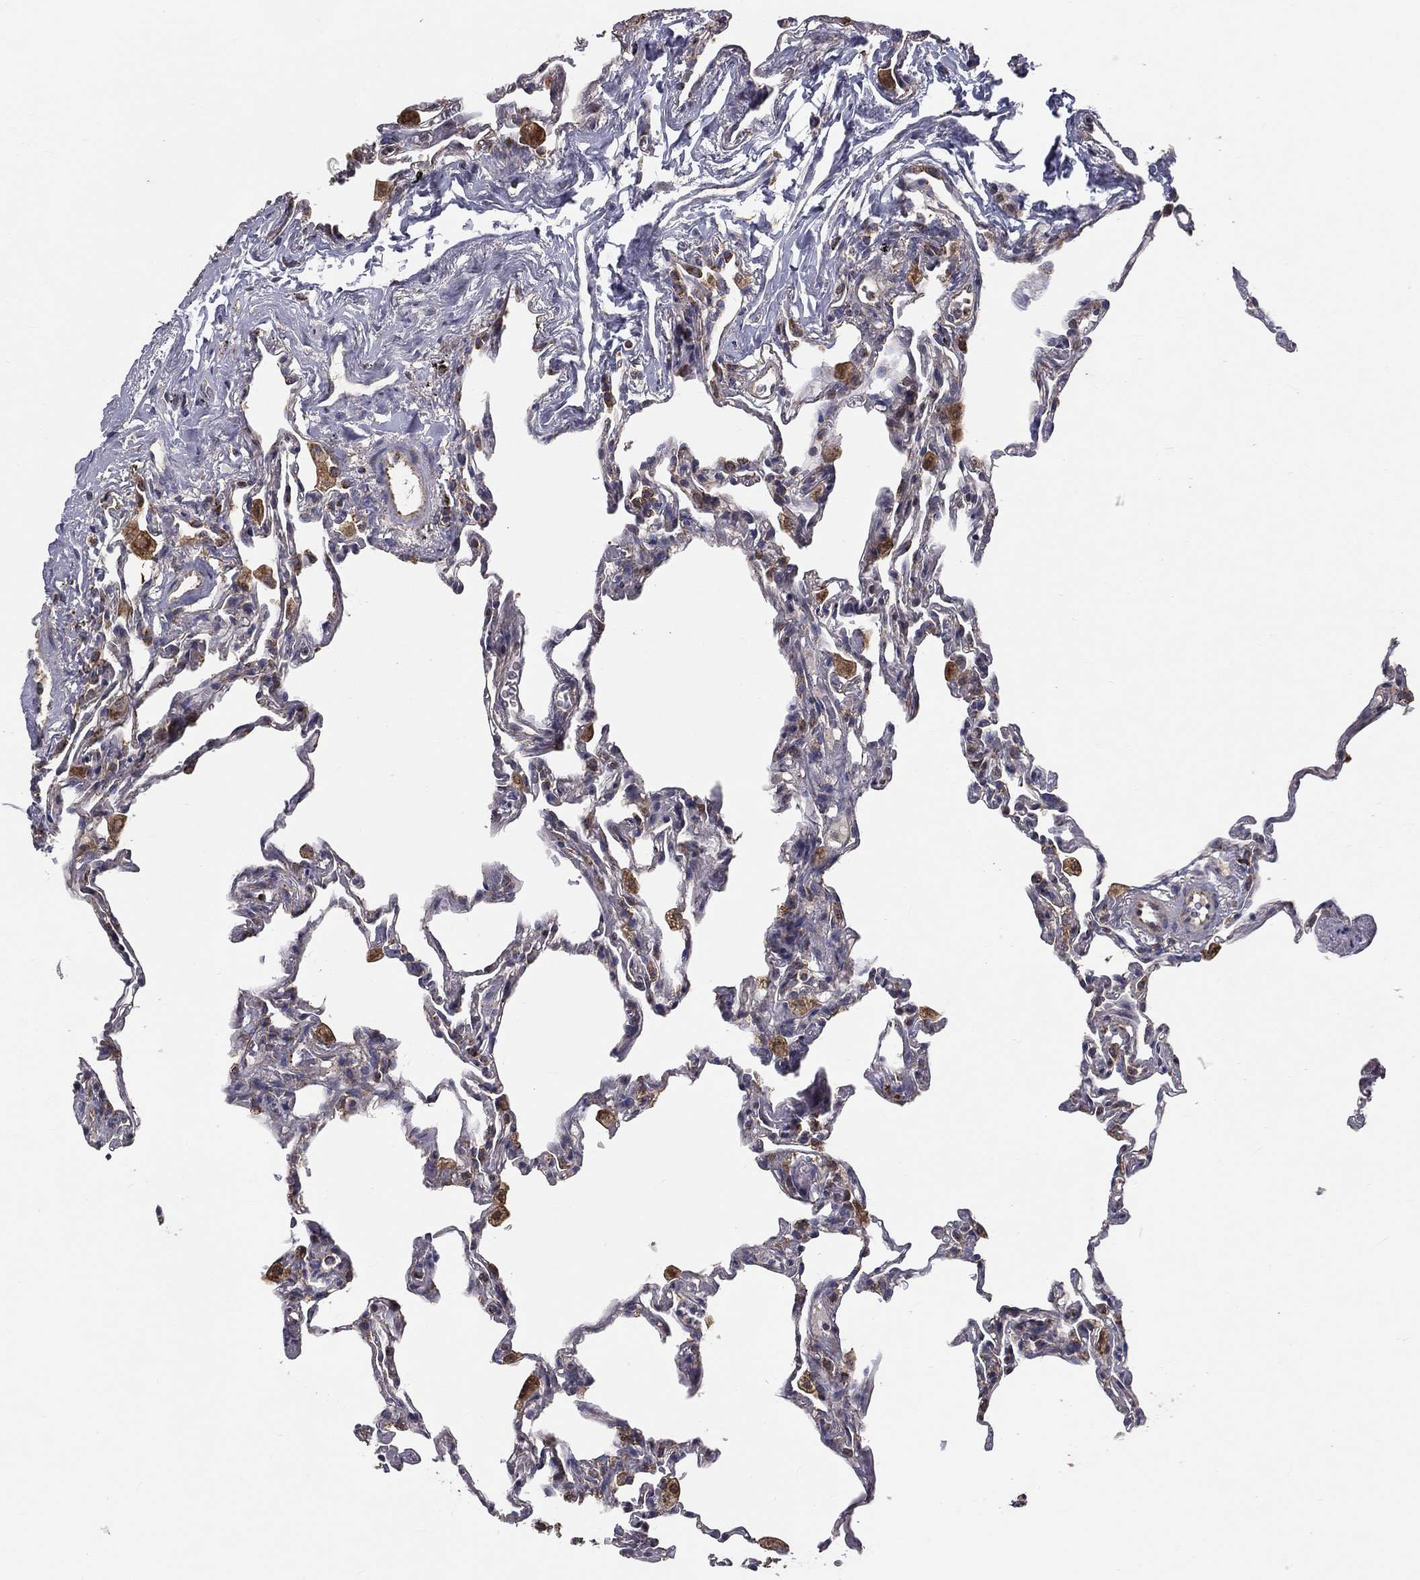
{"staining": {"intensity": "negative", "quantity": "none", "location": "none"}, "tissue": "lung", "cell_type": "Alveolar cells", "image_type": "normal", "snomed": [{"axis": "morphology", "description": "Normal tissue, NOS"}, {"axis": "topography", "description": "Lung"}], "caption": "Lung was stained to show a protein in brown. There is no significant positivity in alveolar cells. Brightfield microscopy of IHC stained with DAB (brown) and hematoxylin (blue), captured at high magnification.", "gene": "GPD1", "patient": {"sex": "female", "age": 57}}